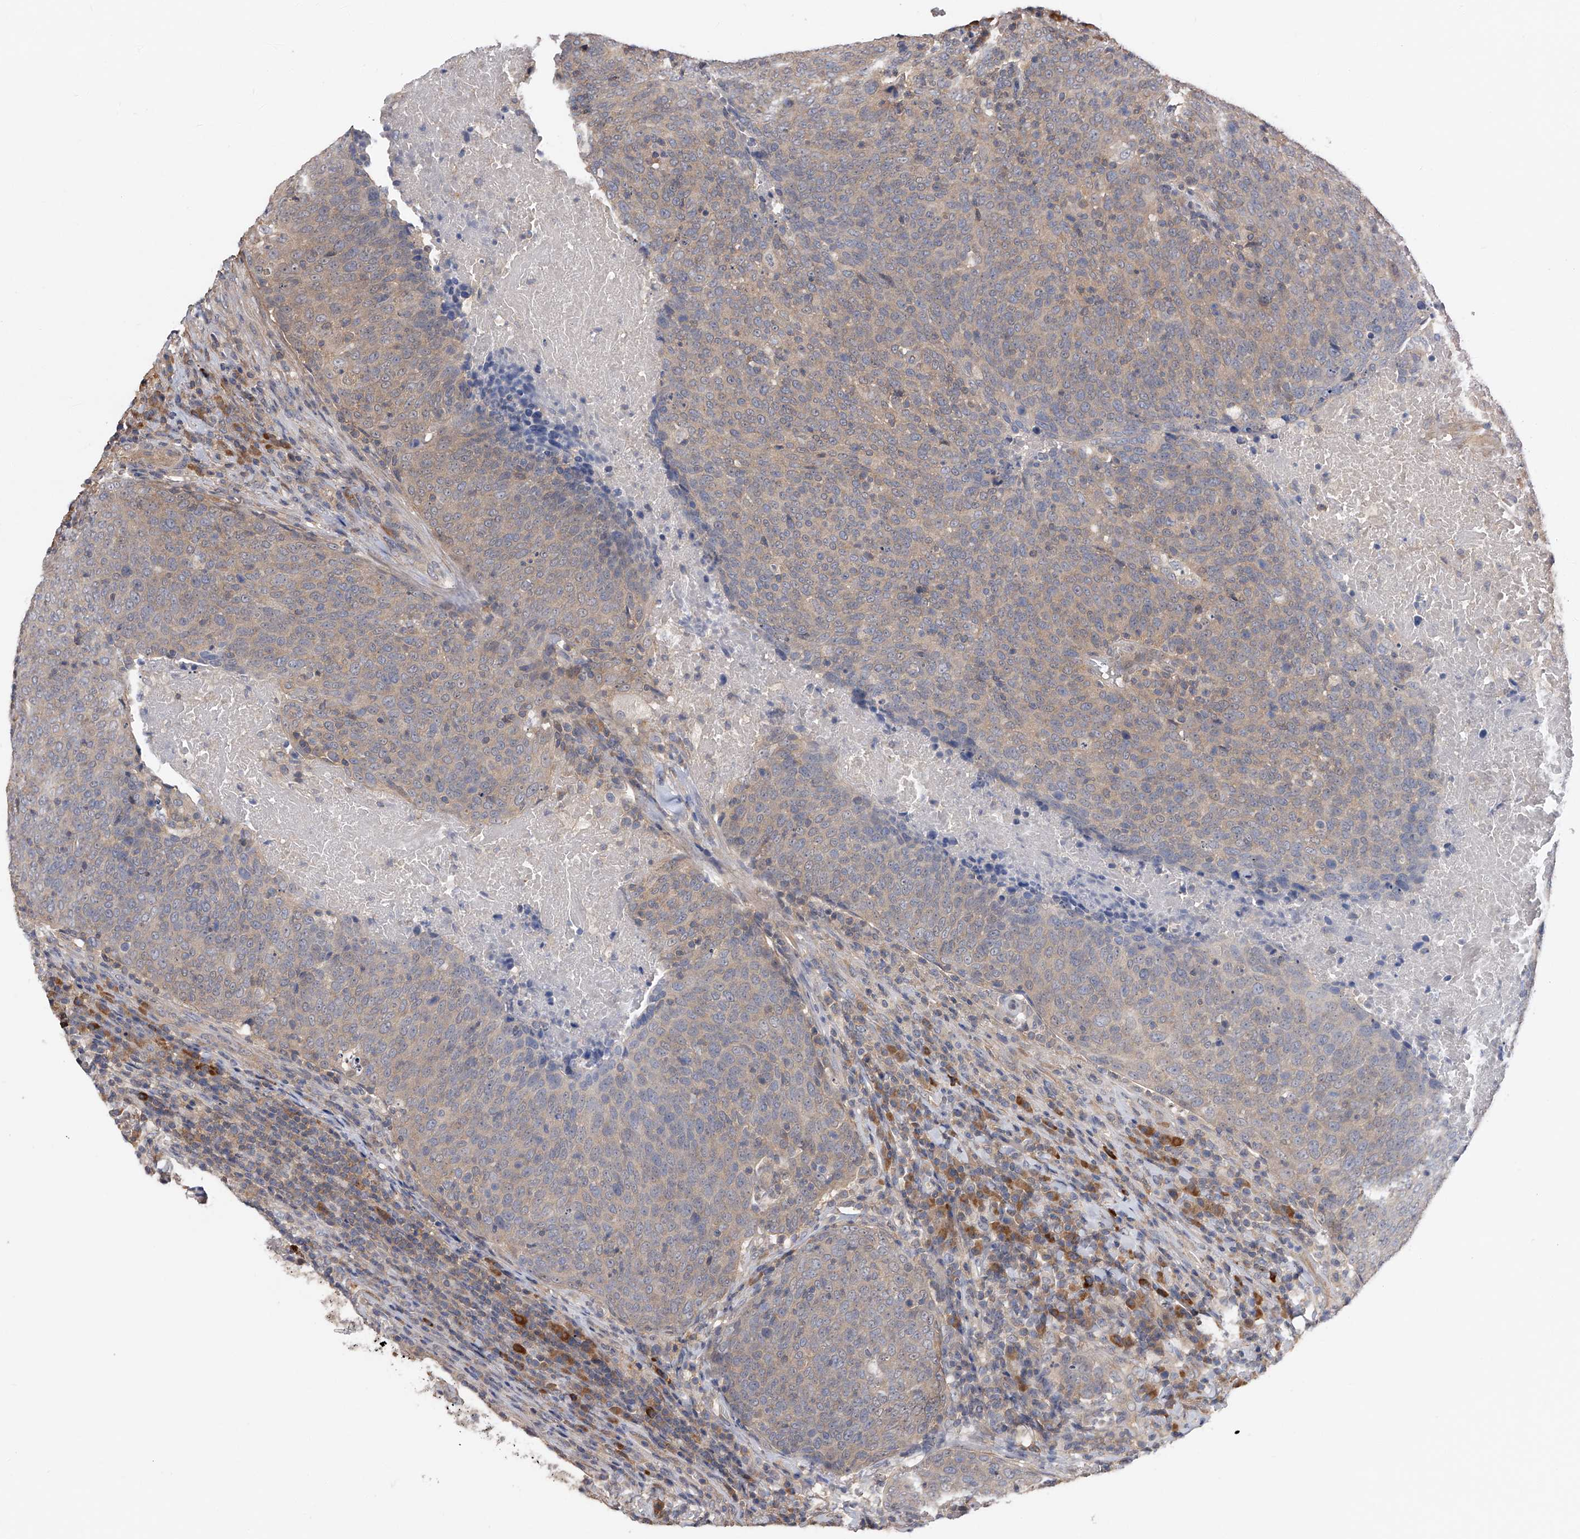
{"staining": {"intensity": "weak", "quantity": "<25%", "location": "cytoplasmic/membranous"}, "tissue": "head and neck cancer", "cell_type": "Tumor cells", "image_type": "cancer", "snomed": [{"axis": "morphology", "description": "Squamous cell carcinoma, NOS"}, {"axis": "morphology", "description": "Squamous cell carcinoma, metastatic, NOS"}, {"axis": "topography", "description": "Lymph node"}, {"axis": "topography", "description": "Head-Neck"}], "caption": "IHC of head and neck squamous cell carcinoma shows no expression in tumor cells.", "gene": "CFAP298", "patient": {"sex": "male", "age": 62}}